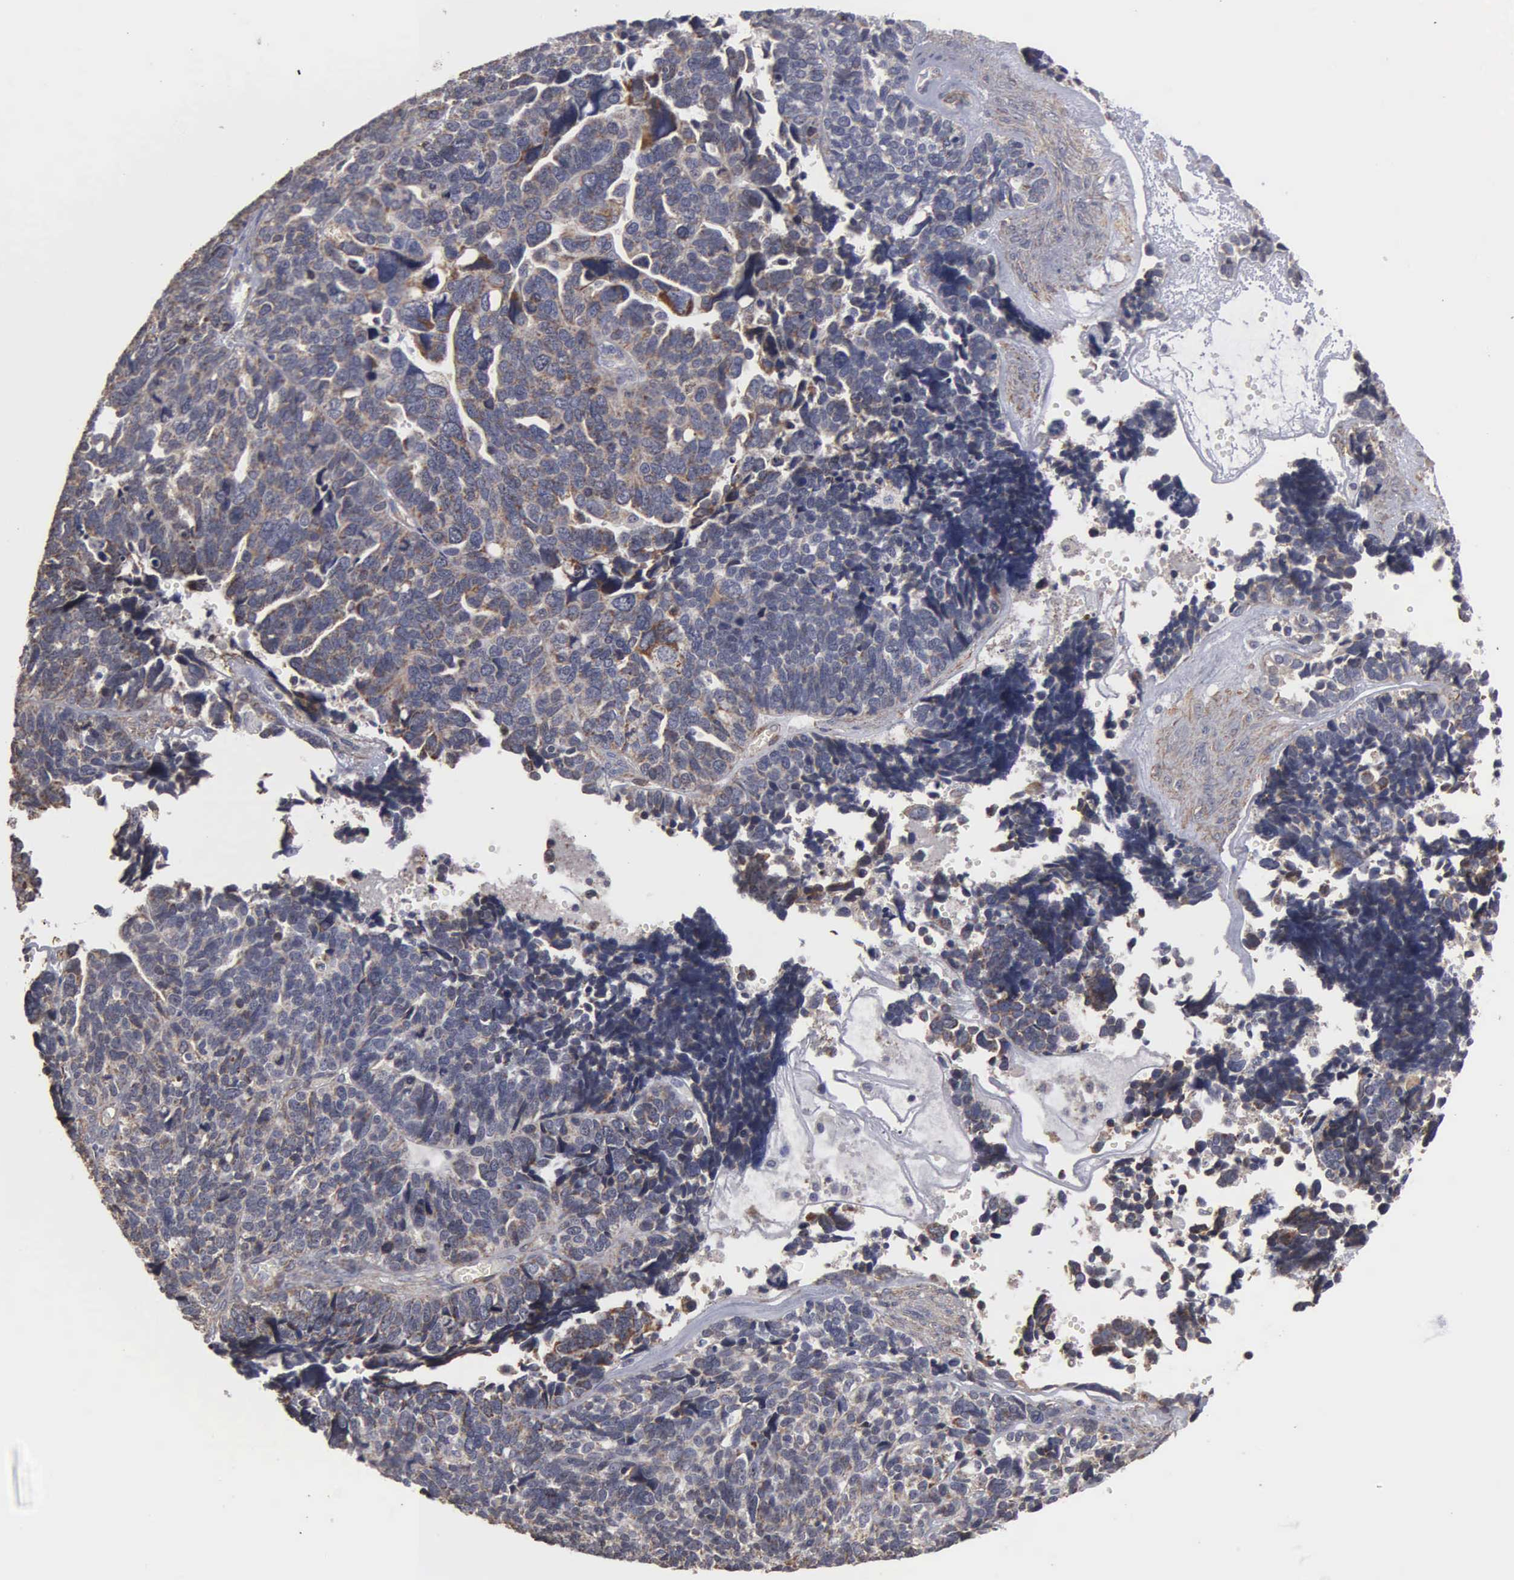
{"staining": {"intensity": "weak", "quantity": "25%-75%", "location": "cytoplasmic/membranous"}, "tissue": "ovarian cancer", "cell_type": "Tumor cells", "image_type": "cancer", "snomed": [{"axis": "morphology", "description": "Cystadenocarcinoma, serous, NOS"}, {"axis": "topography", "description": "Ovary"}], "caption": "Approximately 25%-75% of tumor cells in ovarian cancer demonstrate weak cytoplasmic/membranous protein positivity as visualized by brown immunohistochemical staining.", "gene": "NGDN", "patient": {"sex": "female", "age": 77}}